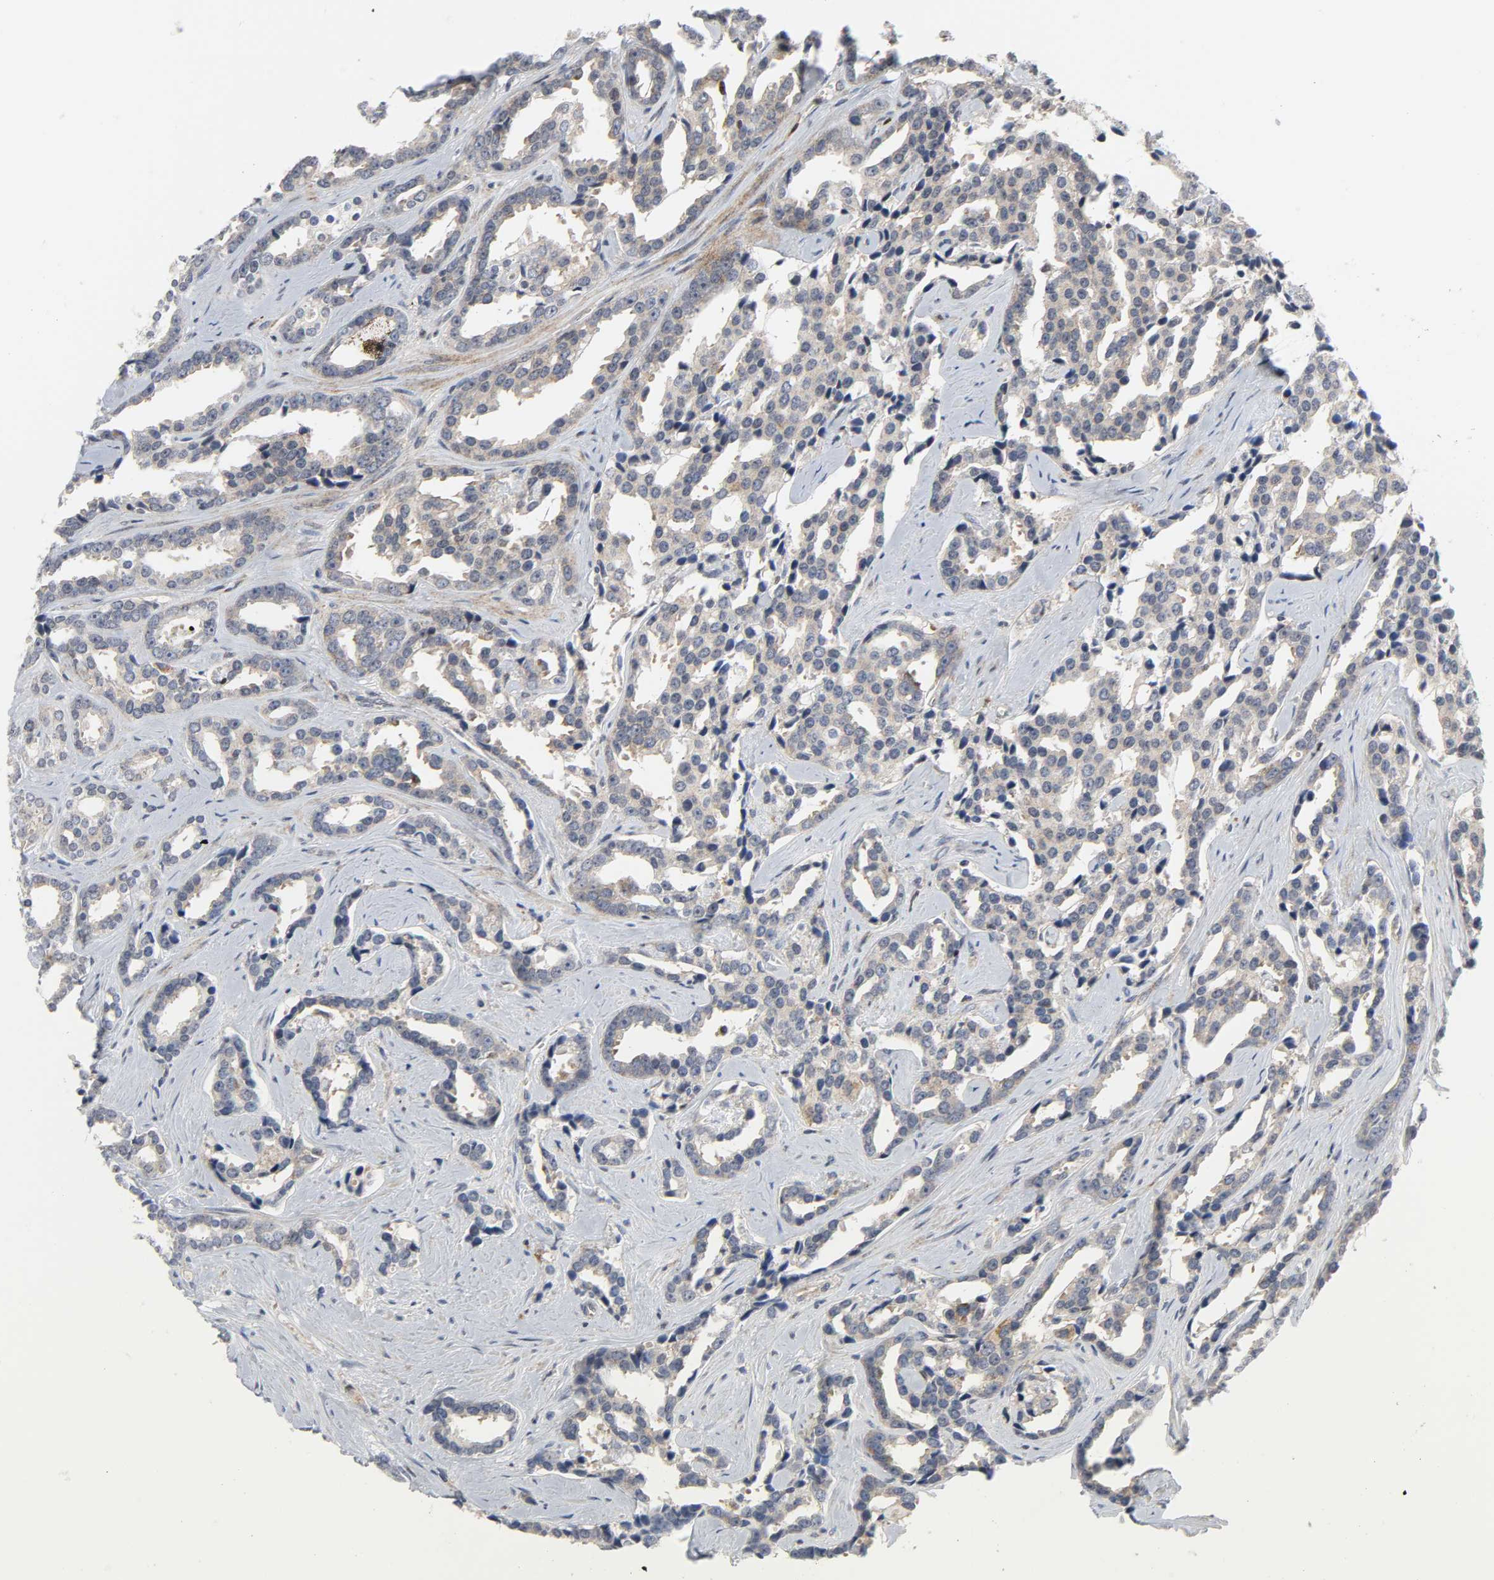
{"staining": {"intensity": "weak", "quantity": ">75%", "location": "cytoplasmic/membranous"}, "tissue": "prostate cancer", "cell_type": "Tumor cells", "image_type": "cancer", "snomed": [{"axis": "morphology", "description": "Adenocarcinoma, High grade"}, {"axis": "topography", "description": "Prostate"}], "caption": "Weak cytoplasmic/membranous positivity for a protein is present in about >75% of tumor cells of prostate high-grade adenocarcinoma using IHC.", "gene": "CHUK", "patient": {"sex": "male", "age": 67}}